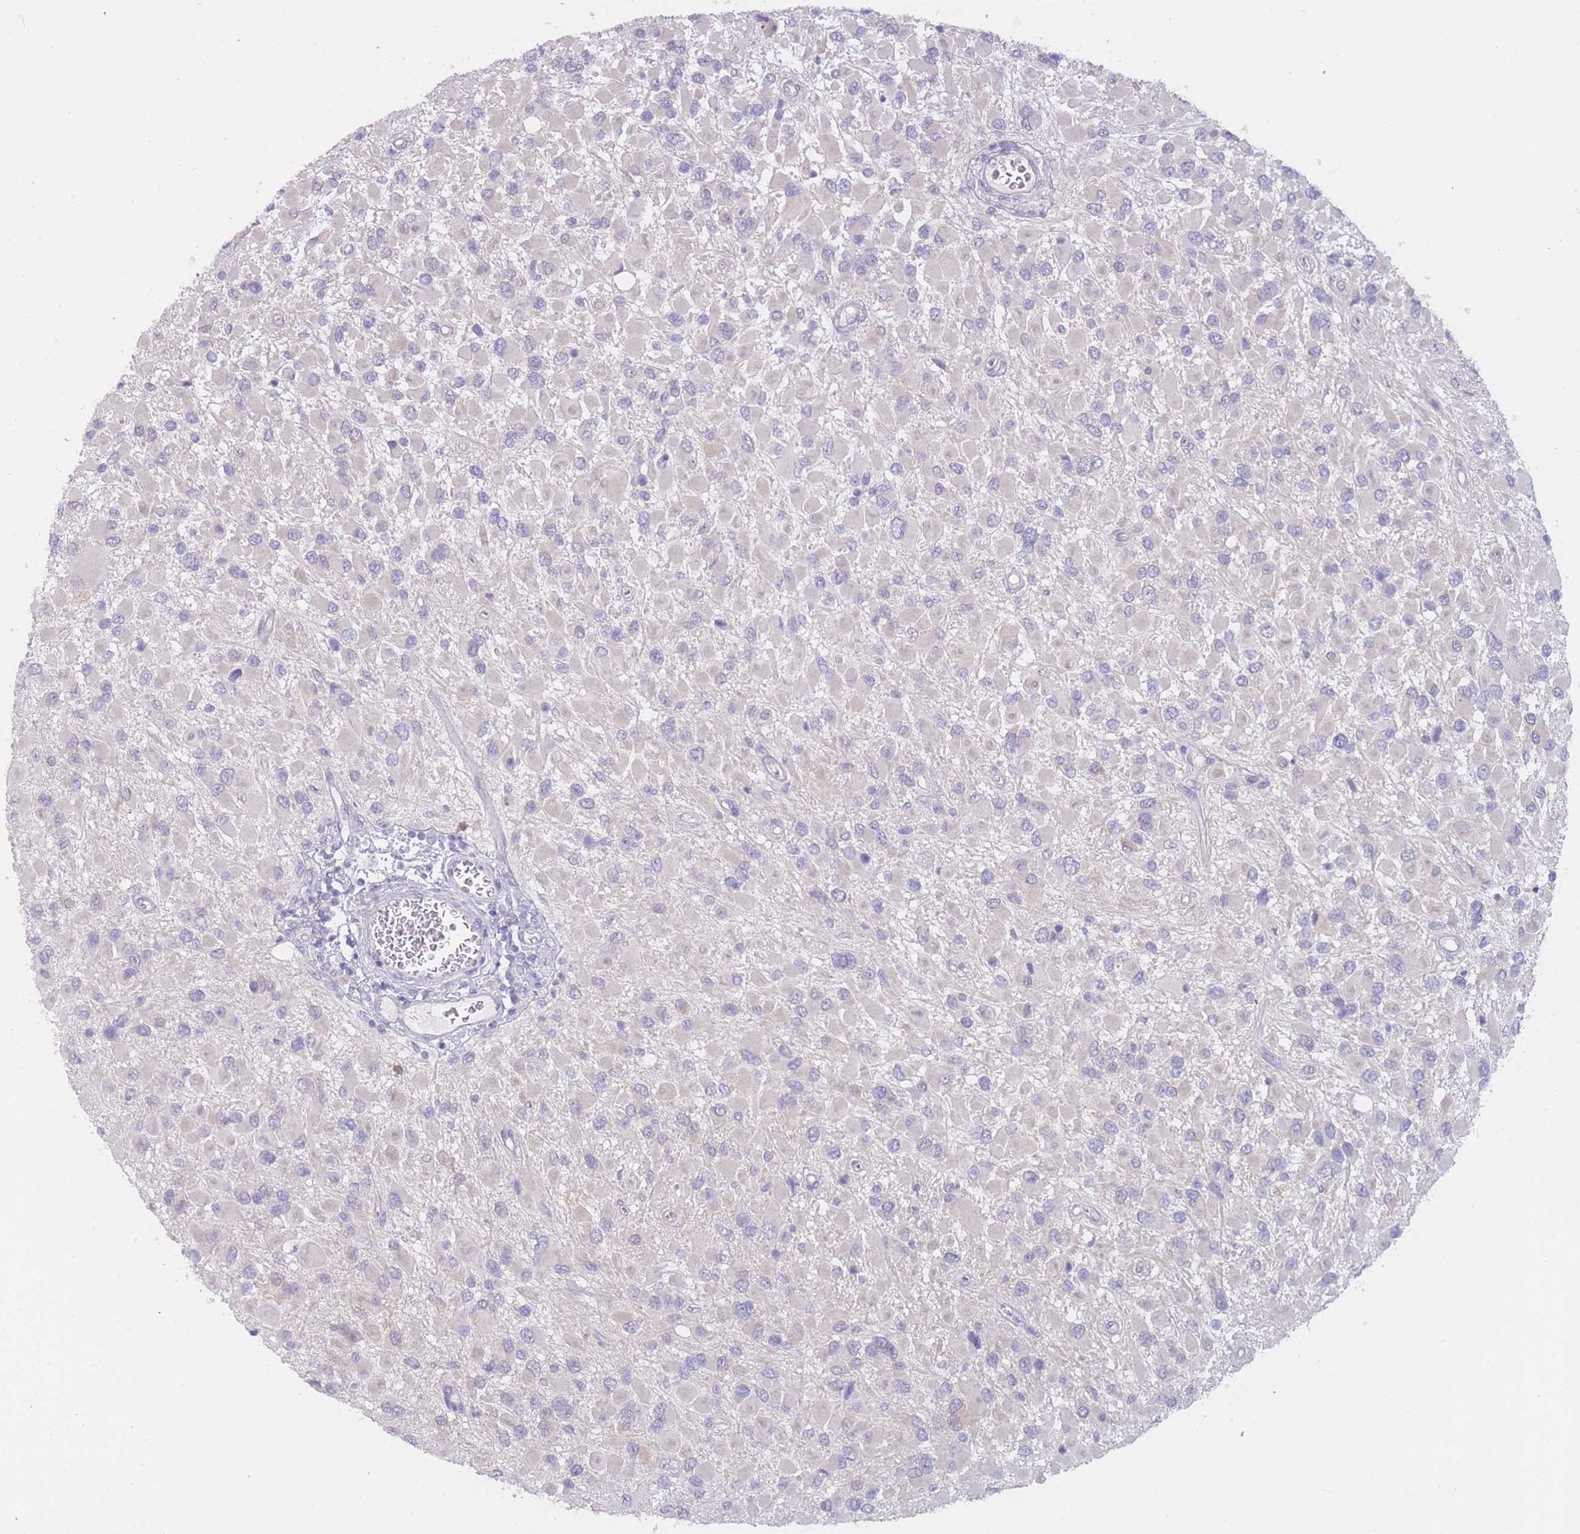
{"staining": {"intensity": "negative", "quantity": "none", "location": "none"}, "tissue": "glioma", "cell_type": "Tumor cells", "image_type": "cancer", "snomed": [{"axis": "morphology", "description": "Glioma, malignant, High grade"}, {"axis": "topography", "description": "Brain"}], "caption": "Immunohistochemistry histopathology image of malignant glioma (high-grade) stained for a protein (brown), which reveals no positivity in tumor cells.", "gene": "MRI1", "patient": {"sex": "male", "age": 53}}